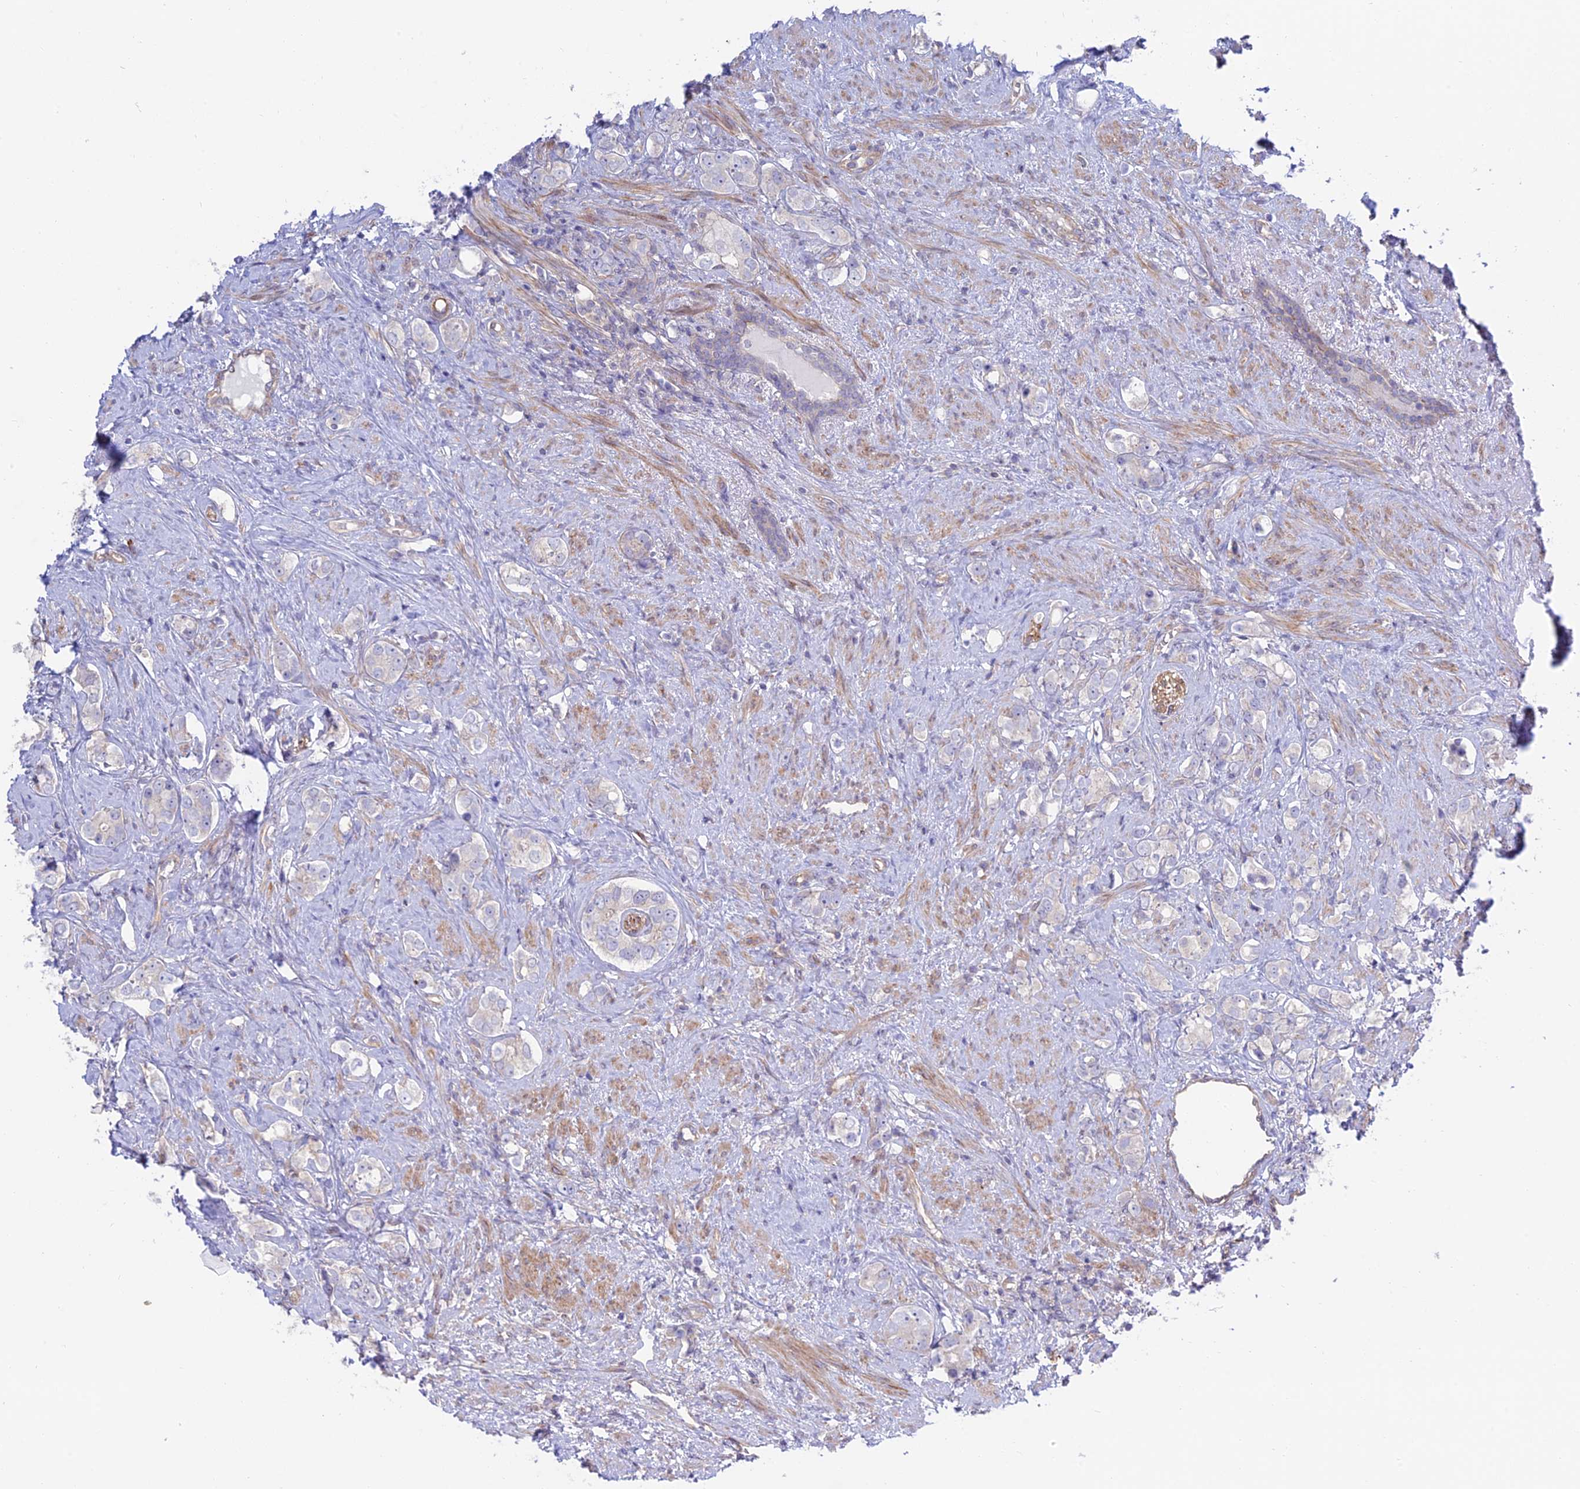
{"staining": {"intensity": "negative", "quantity": "none", "location": "none"}, "tissue": "prostate cancer", "cell_type": "Tumor cells", "image_type": "cancer", "snomed": [{"axis": "morphology", "description": "Adenocarcinoma, High grade"}, {"axis": "topography", "description": "Prostate"}], "caption": "A high-resolution photomicrograph shows immunohistochemistry (IHC) staining of prostate cancer, which demonstrates no significant staining in tumor cells. Brightfield microscopy of immunohistochemistry stained with DAB (3,3'-diaminobenzidine) (brown) and hematoxylin (blue), captured at high magnification.", "gene": "KCNAB1", "patient": {"sex": "male", "age": 63}}